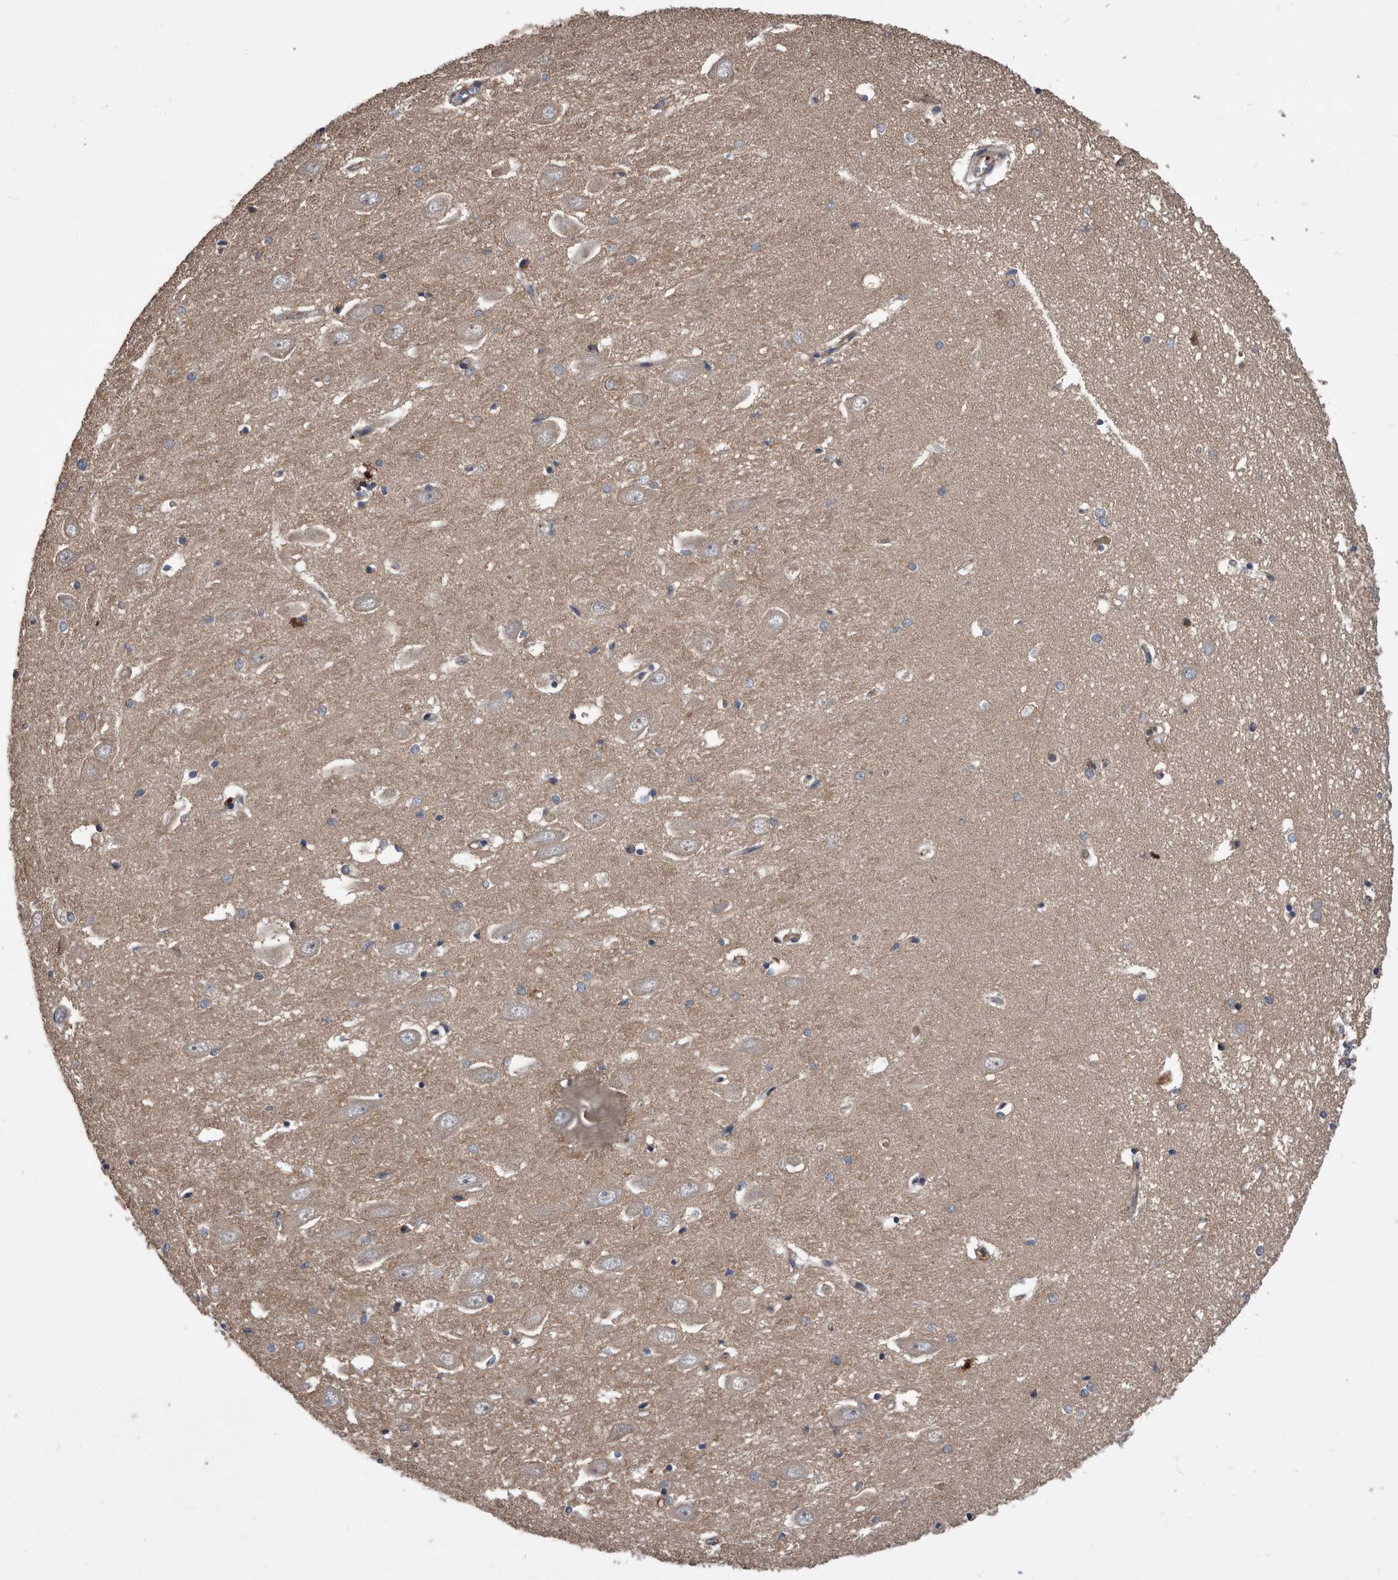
{"staining": {"intensity": "weak", "quantity": "<25%", "location": "cytoplasmic/membranous"}, "tissue": "hippocampus", "cell_type": "Glial cells", "image_type": "normal", "snomed": [{"axis": "morphology", "description": "Normal tissue, NOS"}, {"axis": "topography", "description": "Hippocampus"}], "caption": "Histopathology image shows no protein expression in glial cells of unremarkable hippocampus.", "gene": "SERINC2", "patient": {"sex": "female", "age": 64}}